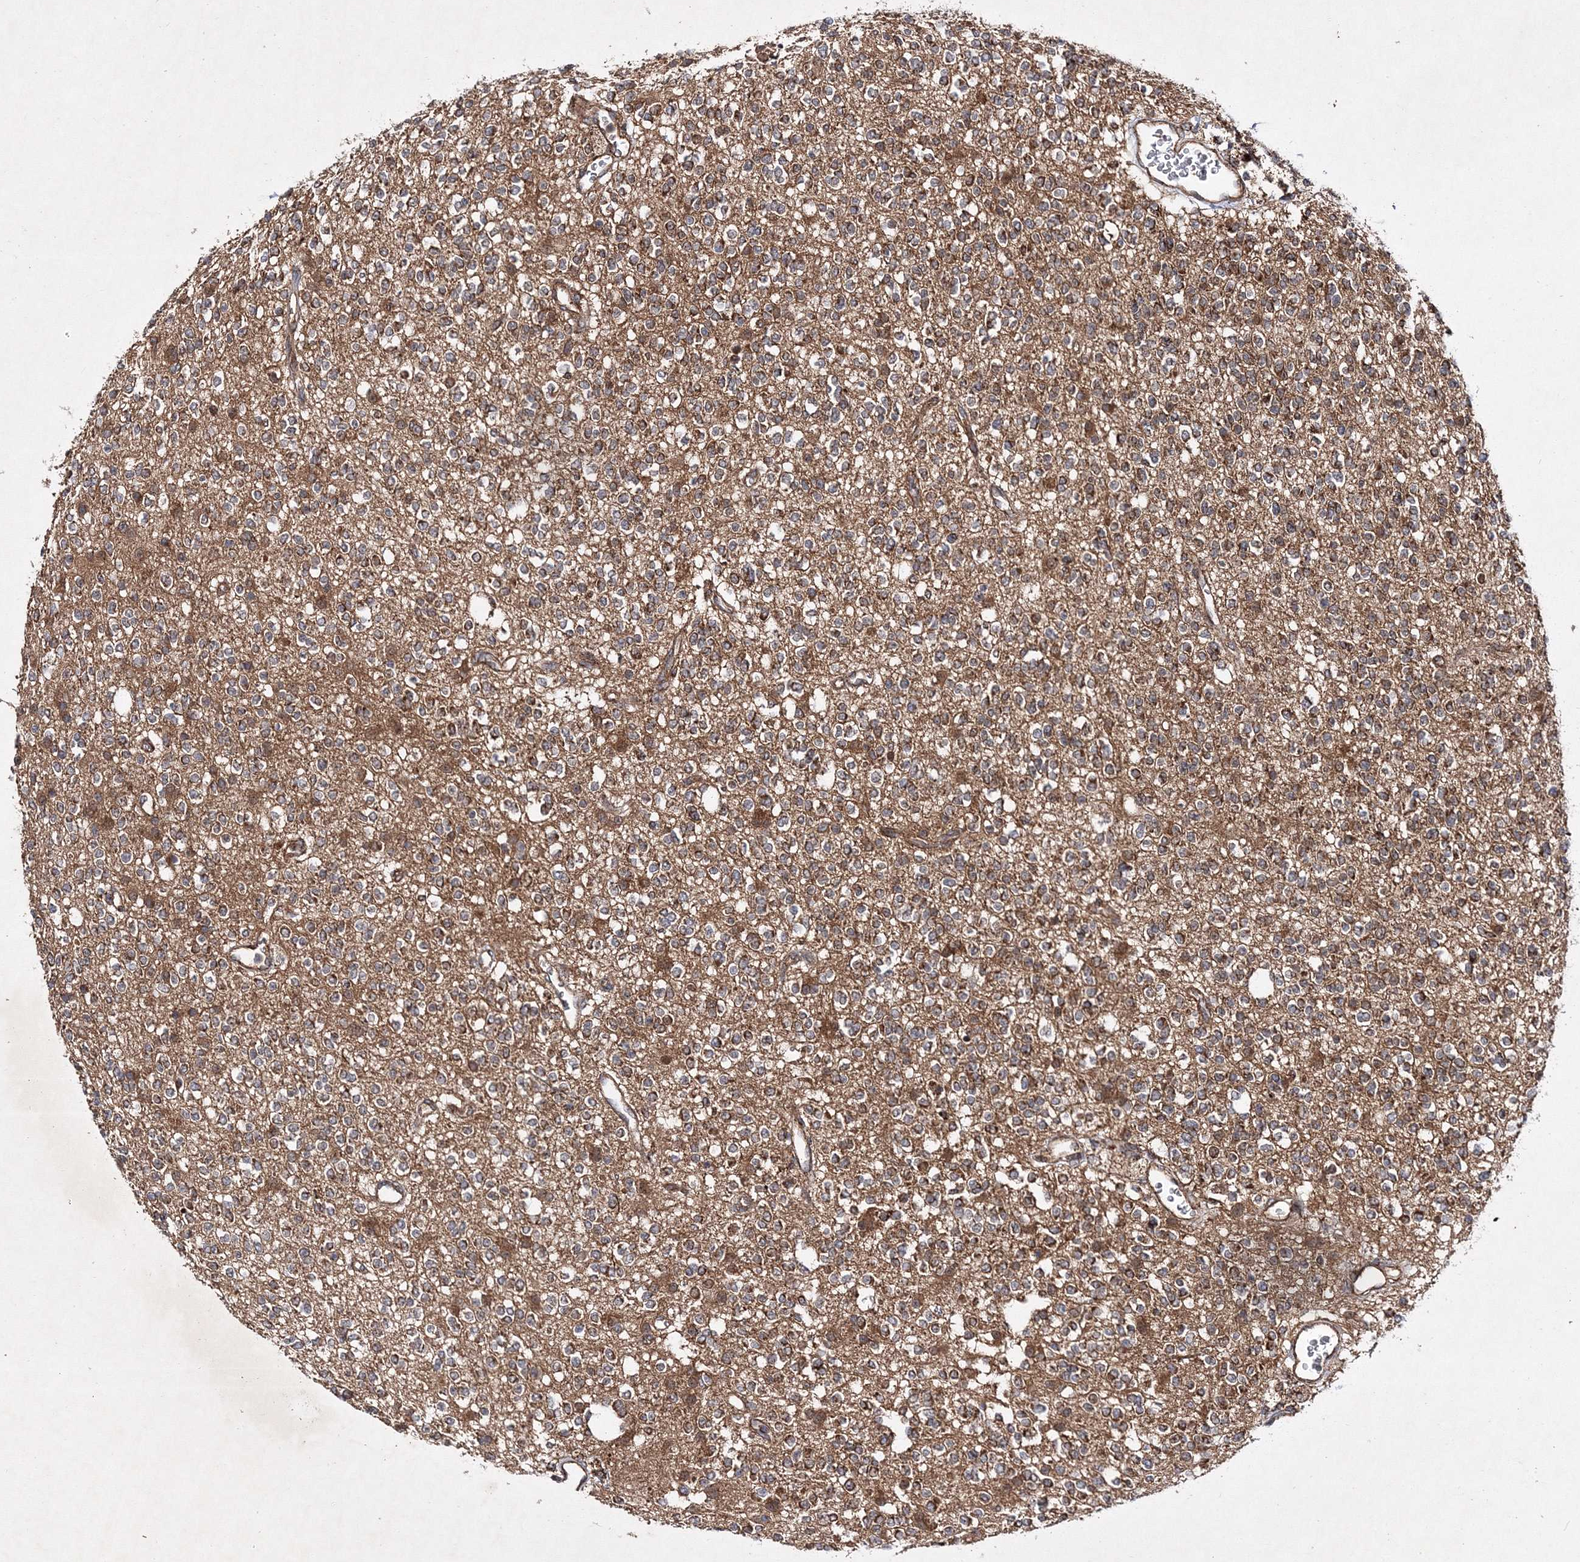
{"staining": {"intensity": "strong", "quantity": "<25%", "location": "cytoplasmic/membranous"}, "tissue": "glioma", "cell_type": "Tumor cells", "image_type": "cancer", "snomed": [{"axis": "morphology", "description": "Glioma, malignant, High grade"}, {"axis": "topography", "description": "Brain"}], "caption": "Protein expression analysis of malignant glioma (high-grade) reveals strong cytoplasmic/membranous staining in about <25% of tumor cells.", "gene": "SCRN3", "patient": {"sex": "male", "age": 34}}